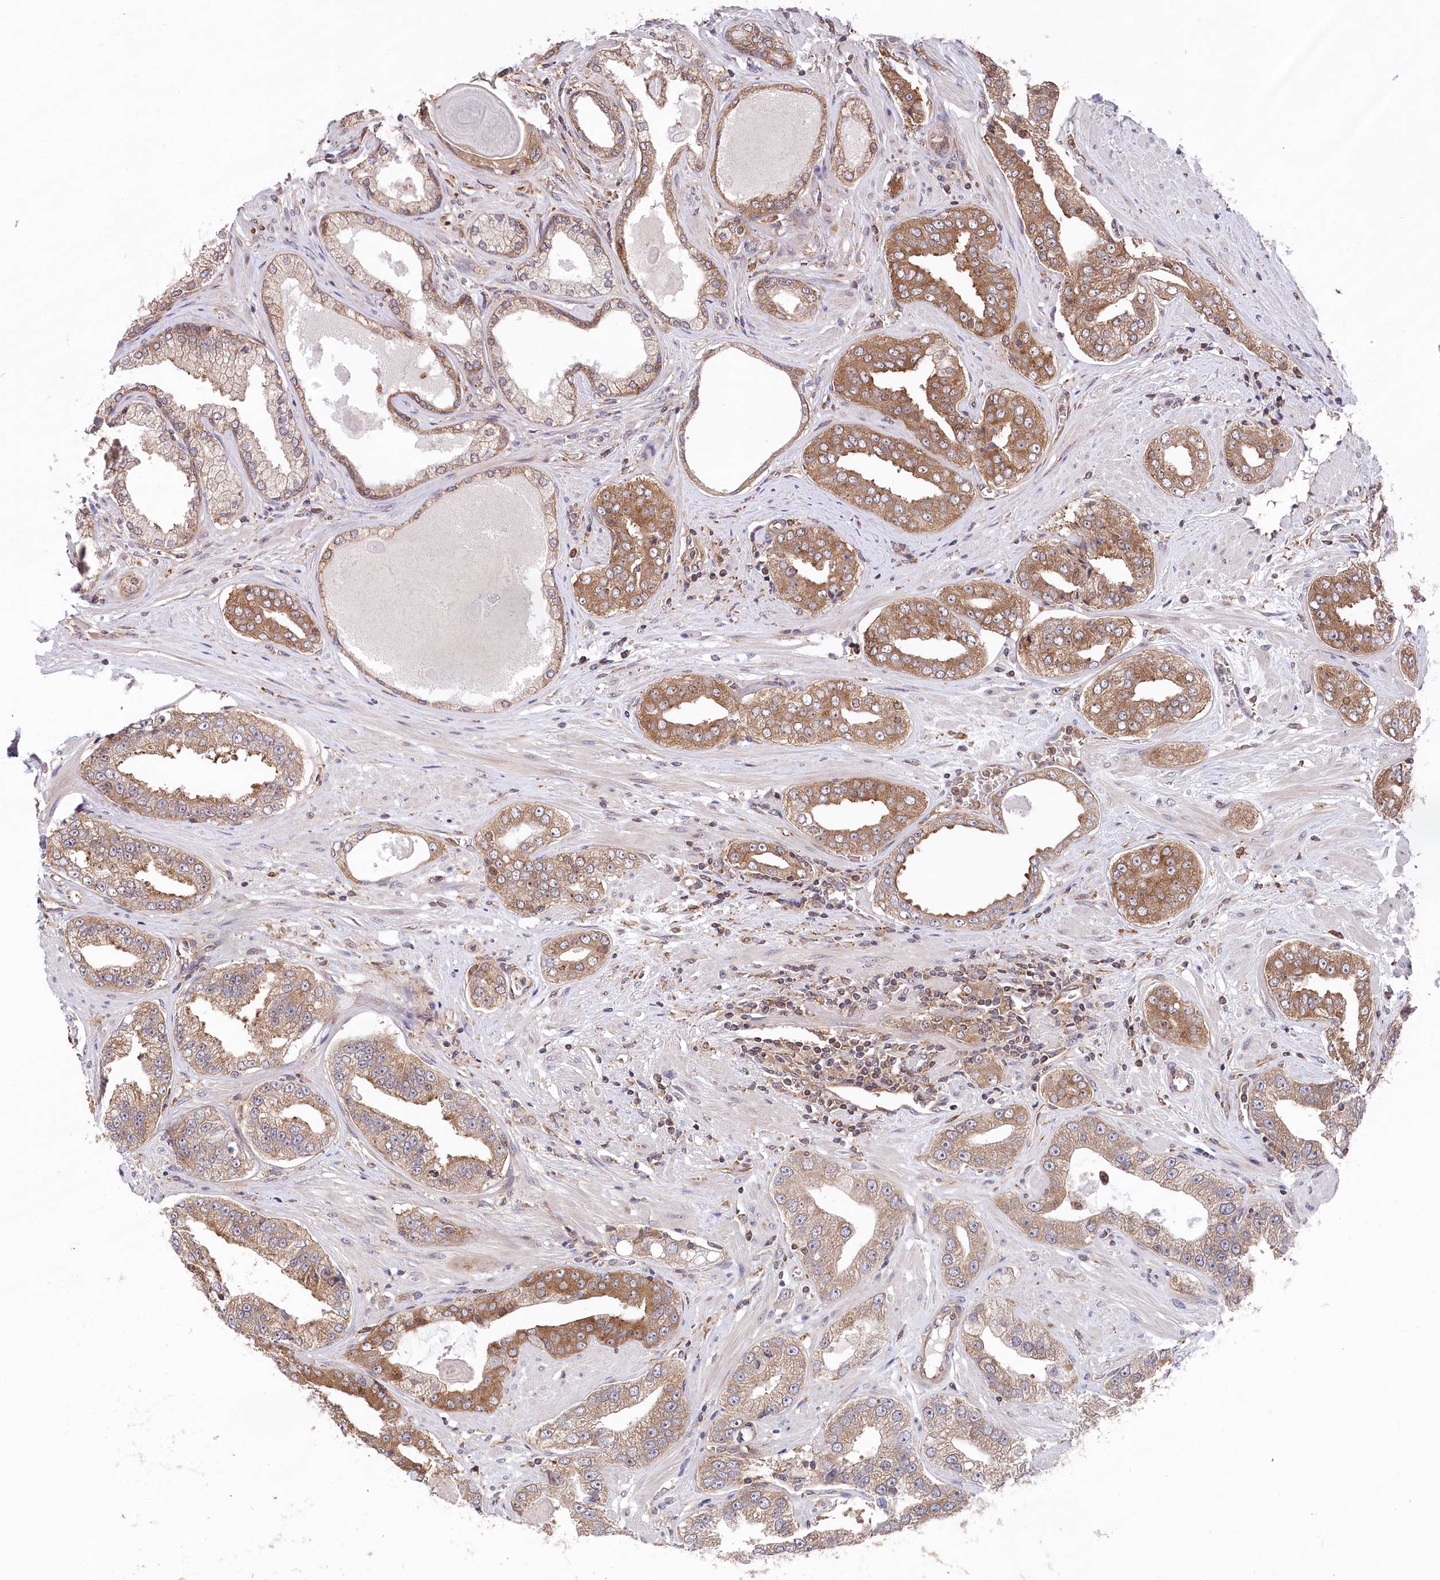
{"staining": {"intensity": "moderate", "quantity": ">75%", "location": "cytoplasmic/membranous"}, "tissue": "prostate cancer", "cell_type": "Tumor cells", "image_type": "cancer", "snomed": [{"axis": "morphology", "description": "Adenocarcinoma, High grade"}, {"axis": "topography", "description": "Prostate"}], "caption": "Prostate cancer (high-grade adenocarcinoma) stained with DAB immunohistochemistry displays medium levels of moderate cytoplasmic/membranous positivity in approximately >75% of tumor cells.", "gene": "PPP1R21", "patient": {"sex": "male", "age": 71}}